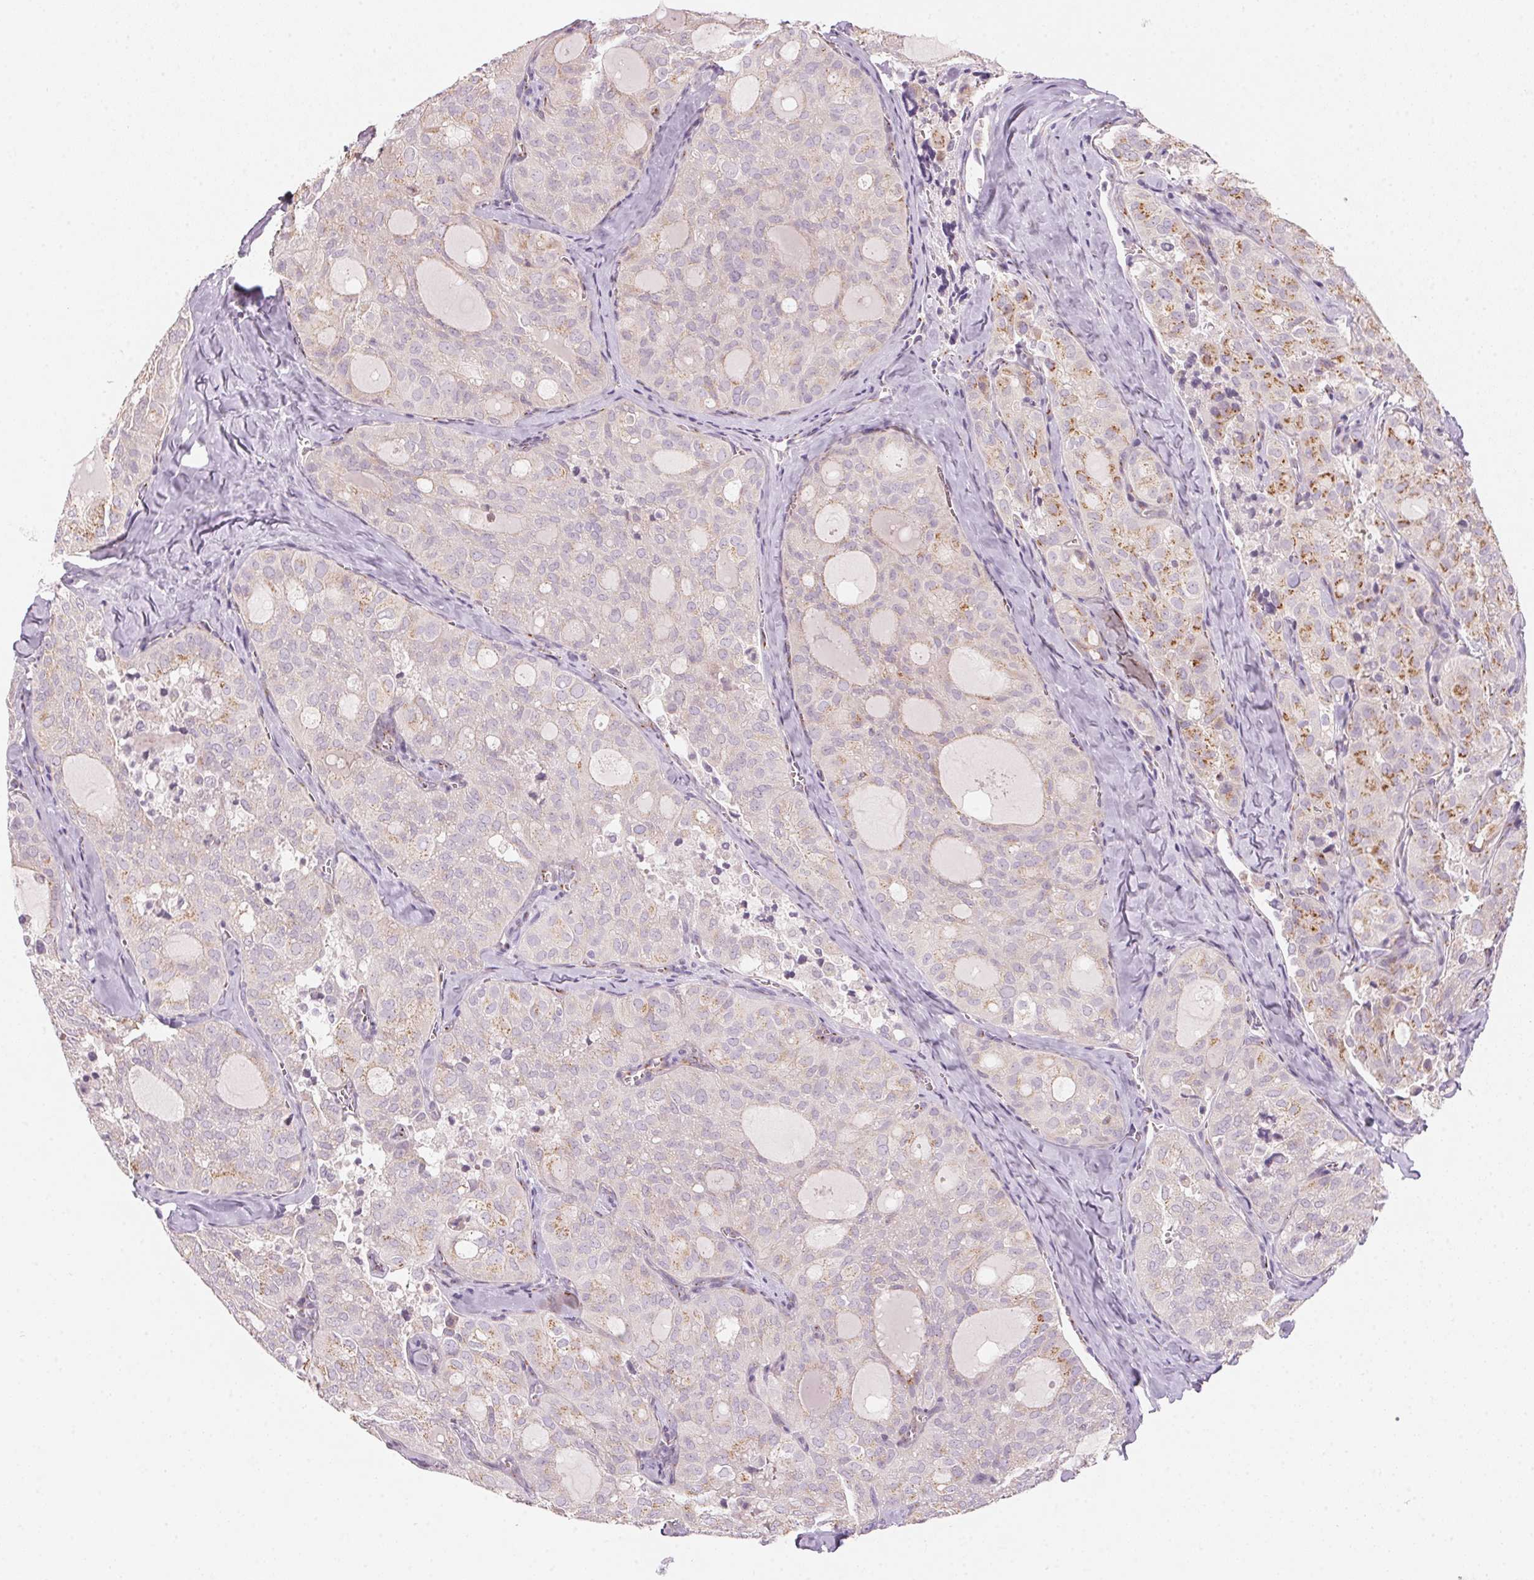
{"staining": {"intensity": "moderate", "quantity": "<25%", "location": "cytoplasmic/membranous"}, "tissue": "thyroid cancer", "cell_type": "Tumor cells", "image_type": "cancer", "snomed": [{"axis": "morphology", "description": "Follicular adenoma carcinoma, NOS"}, {"axis": "topography", "description": "Thyroid gland"}], "caption": "Thyroid cancer (follicular adenoma carcinoma) stained for a protein (brown) shows moderate cytoplasmic/membranous positive staining in about <25% of tumor cells.", "gene": "DRAM2", "patient": {"sex": "male", "age": 75}}